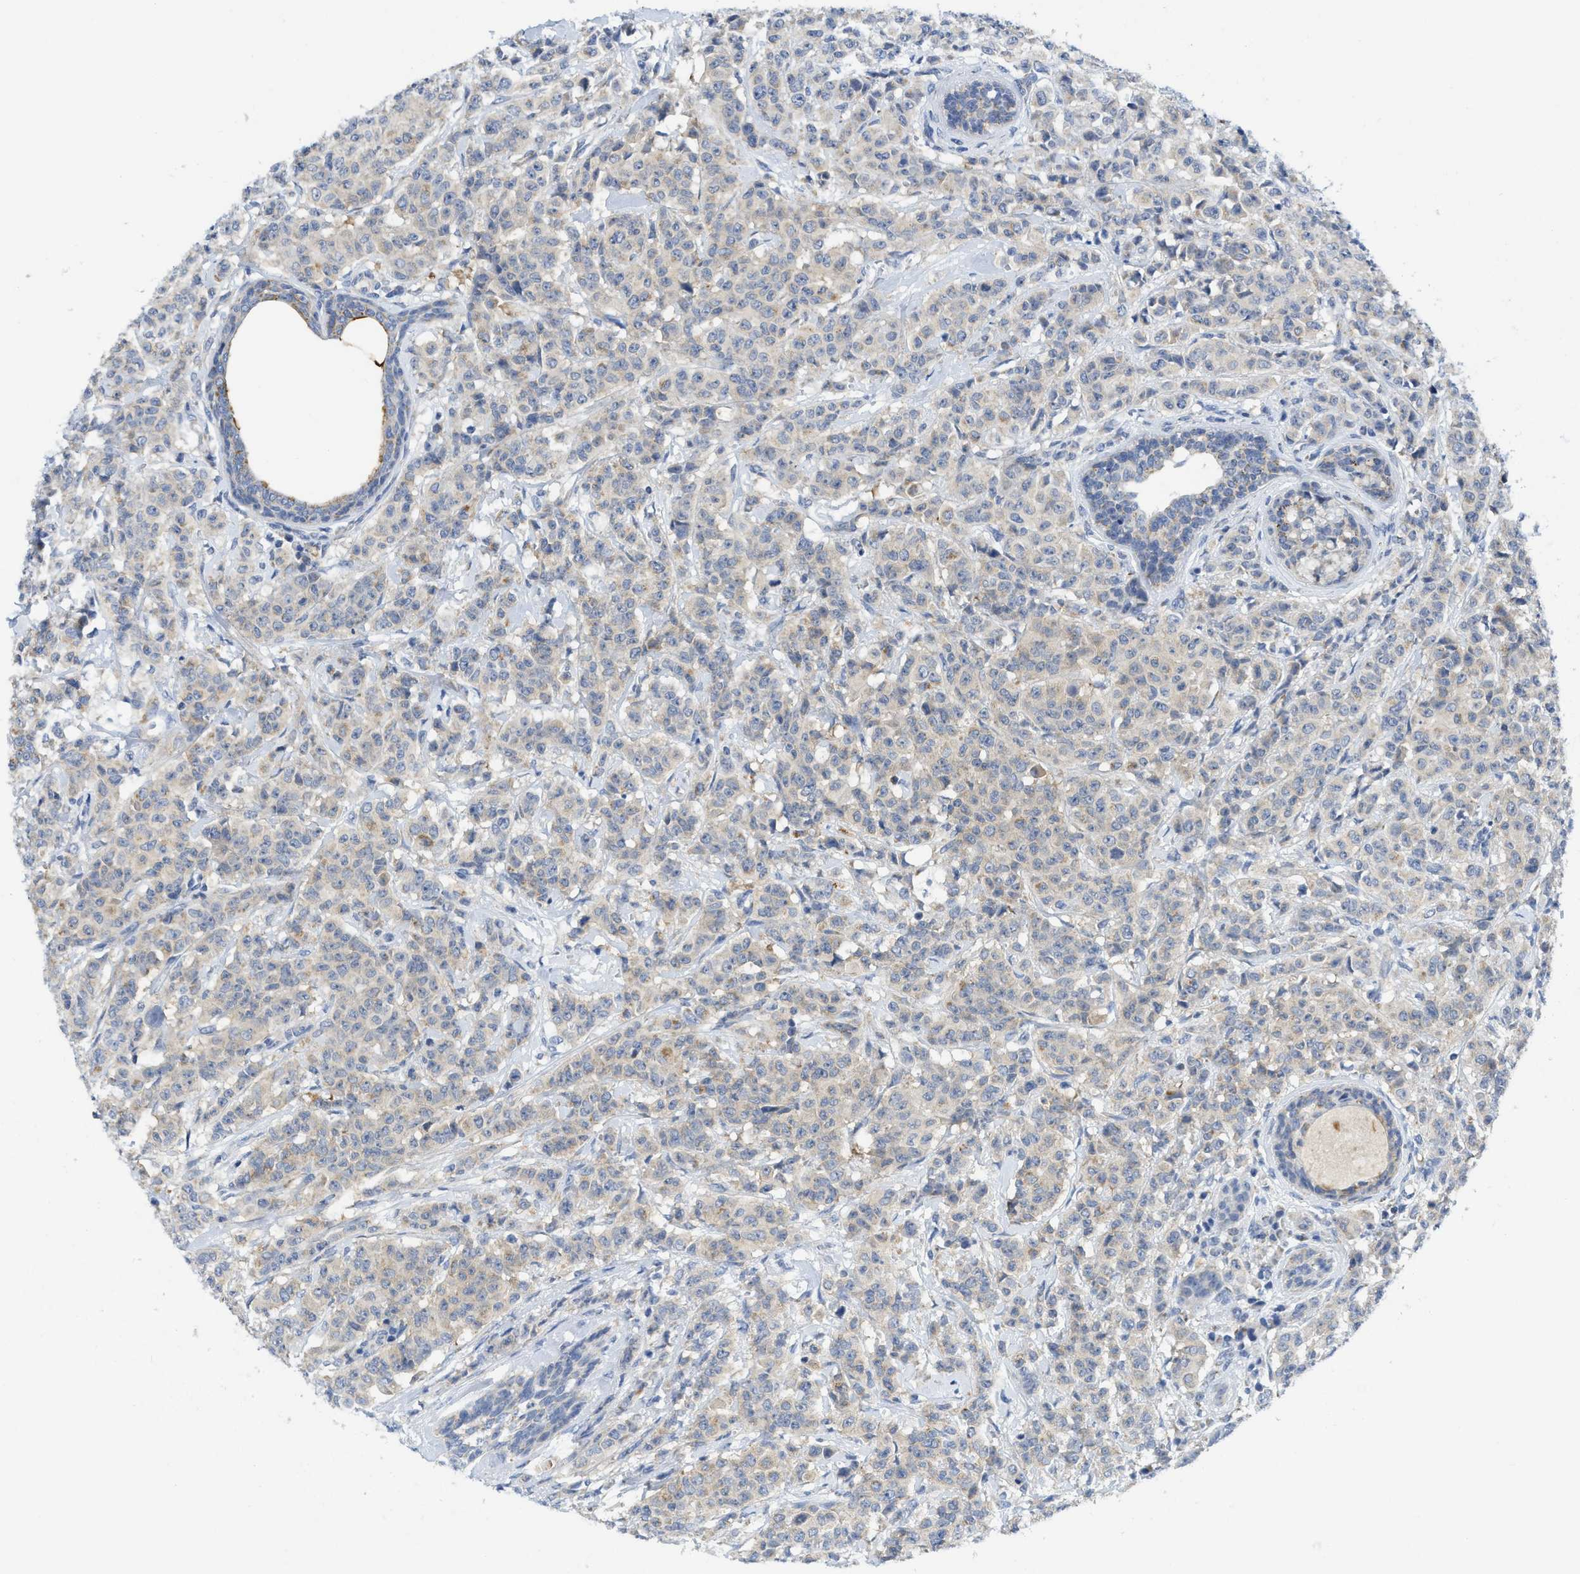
{"staining": {"intensity": "weak", "quantity": "25%-75%", "location": "cytoplasmic/membranous"}, "tissue": "breast cancer", "cell_type": "Tumor cells", "image_type": "cancer", "snomed": [{"axis": "morphology", "description": "Normal tissue, NOS"}, {"axis": "morphology", "description": "Duct carcinoma"}, {"axis": "topography", "description": "Breast"}], "caption": "The photomicrograph reveals staining of infiltrating ductal carcinoma (breast), revealing weak cytoplasmic/membranous protein positivity (brown color) within tumor cells. (DAB IHC, brown staining for protein, blue staining for nuclei).", "gene": "GATD3", "patient": {"sex": "female", "age": 40}}